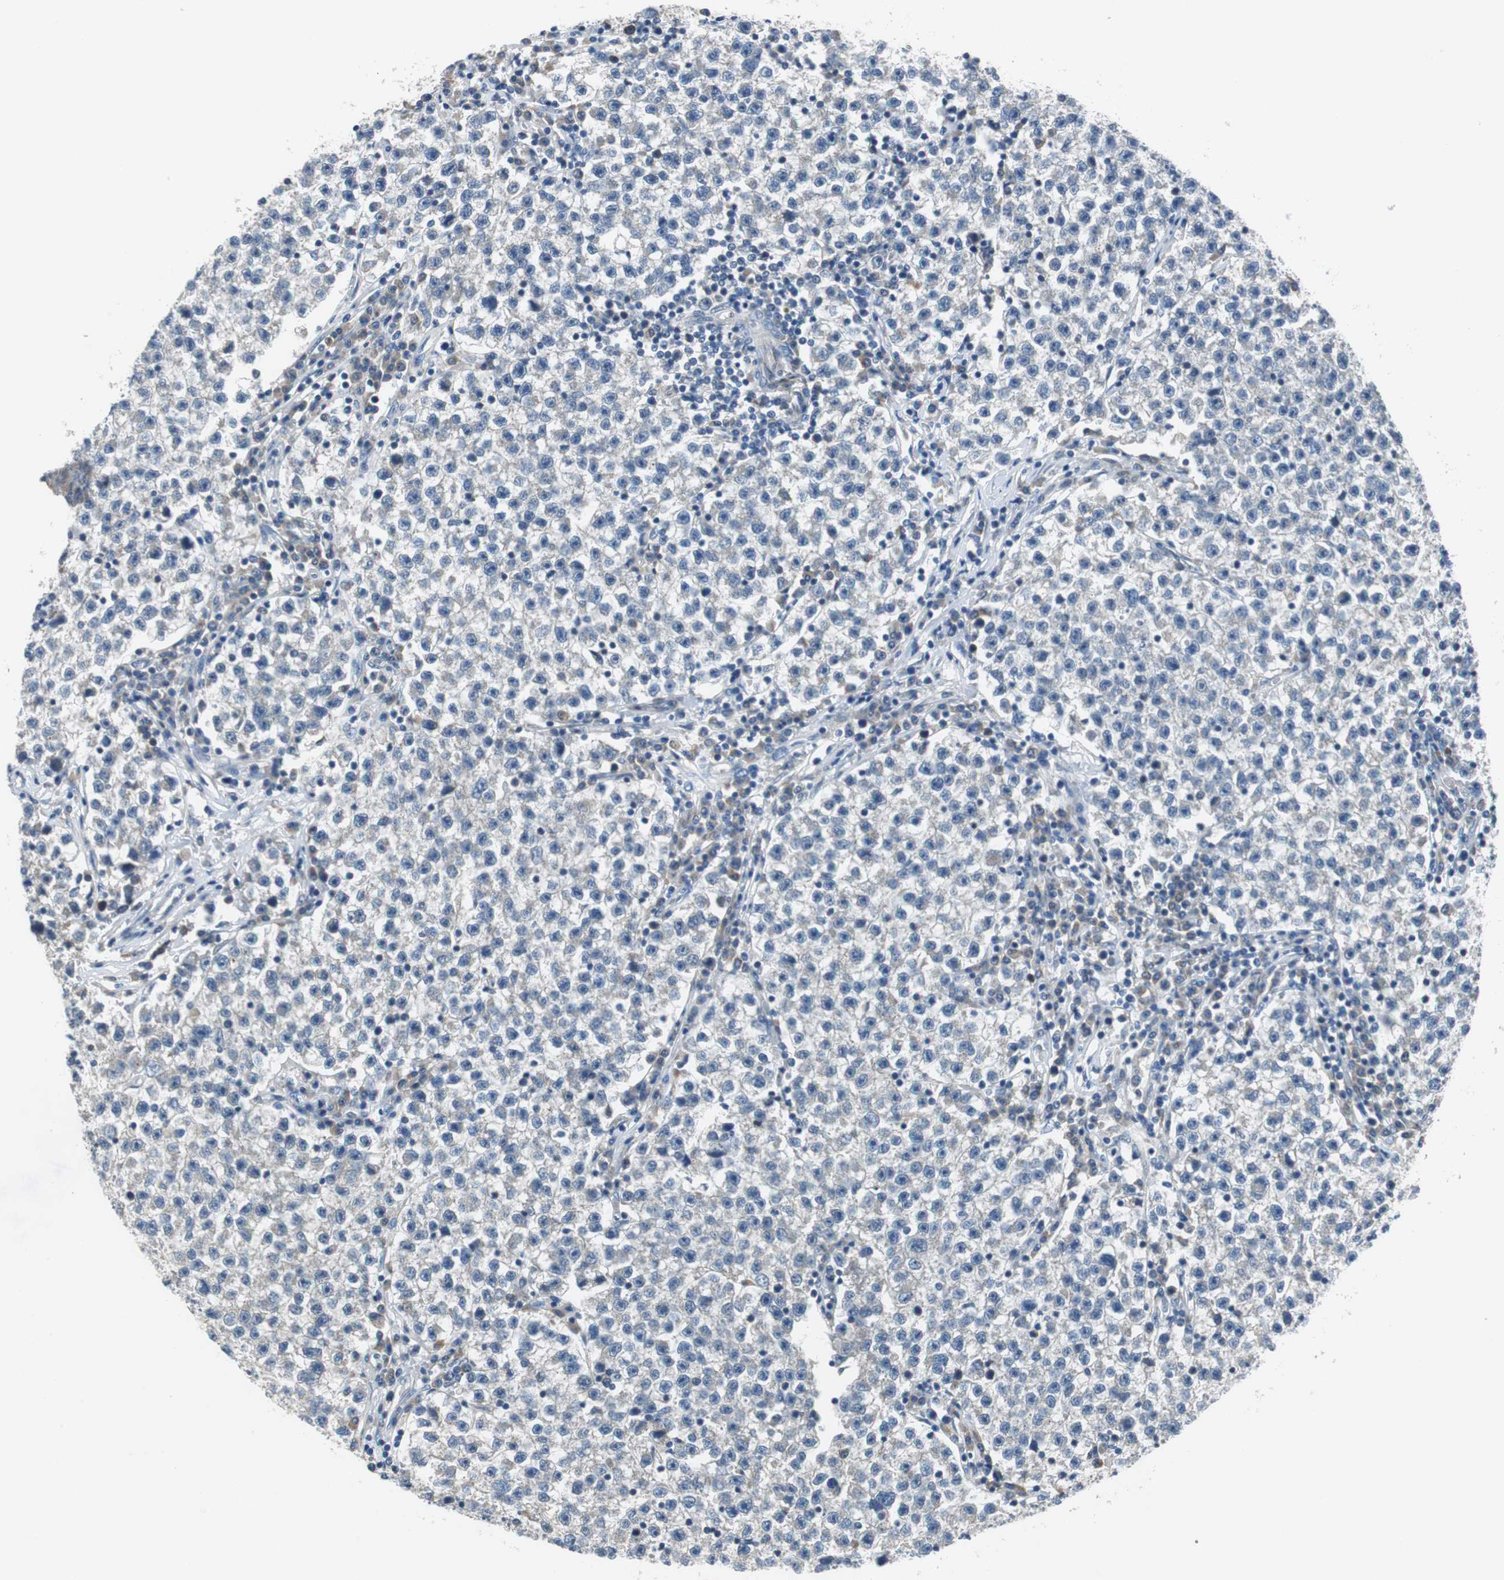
{"staining": {"intensity": "negative", "quantity": "none", "location": "none"}, "tissue": "testis cancer", "cell_type": "Tumor cells", "image_type": "cancer", "snomed": [{"axis": "morphology", "description": "Seminoma, NOS"}, {"axis": "topography", "description": "Testis"}], "caption": "An immunohistochemistry (IHC) image of testis cancer is shown. There is no staining in tumor cells of testis cancer. Brightfield microscopy of immunohistochemistry (IHC) stained with DAB (brown) and hematoxylin (blue), captured at high magnification.", "gene": "FADS2", "patient": {"sex": "male", "age": 22}}